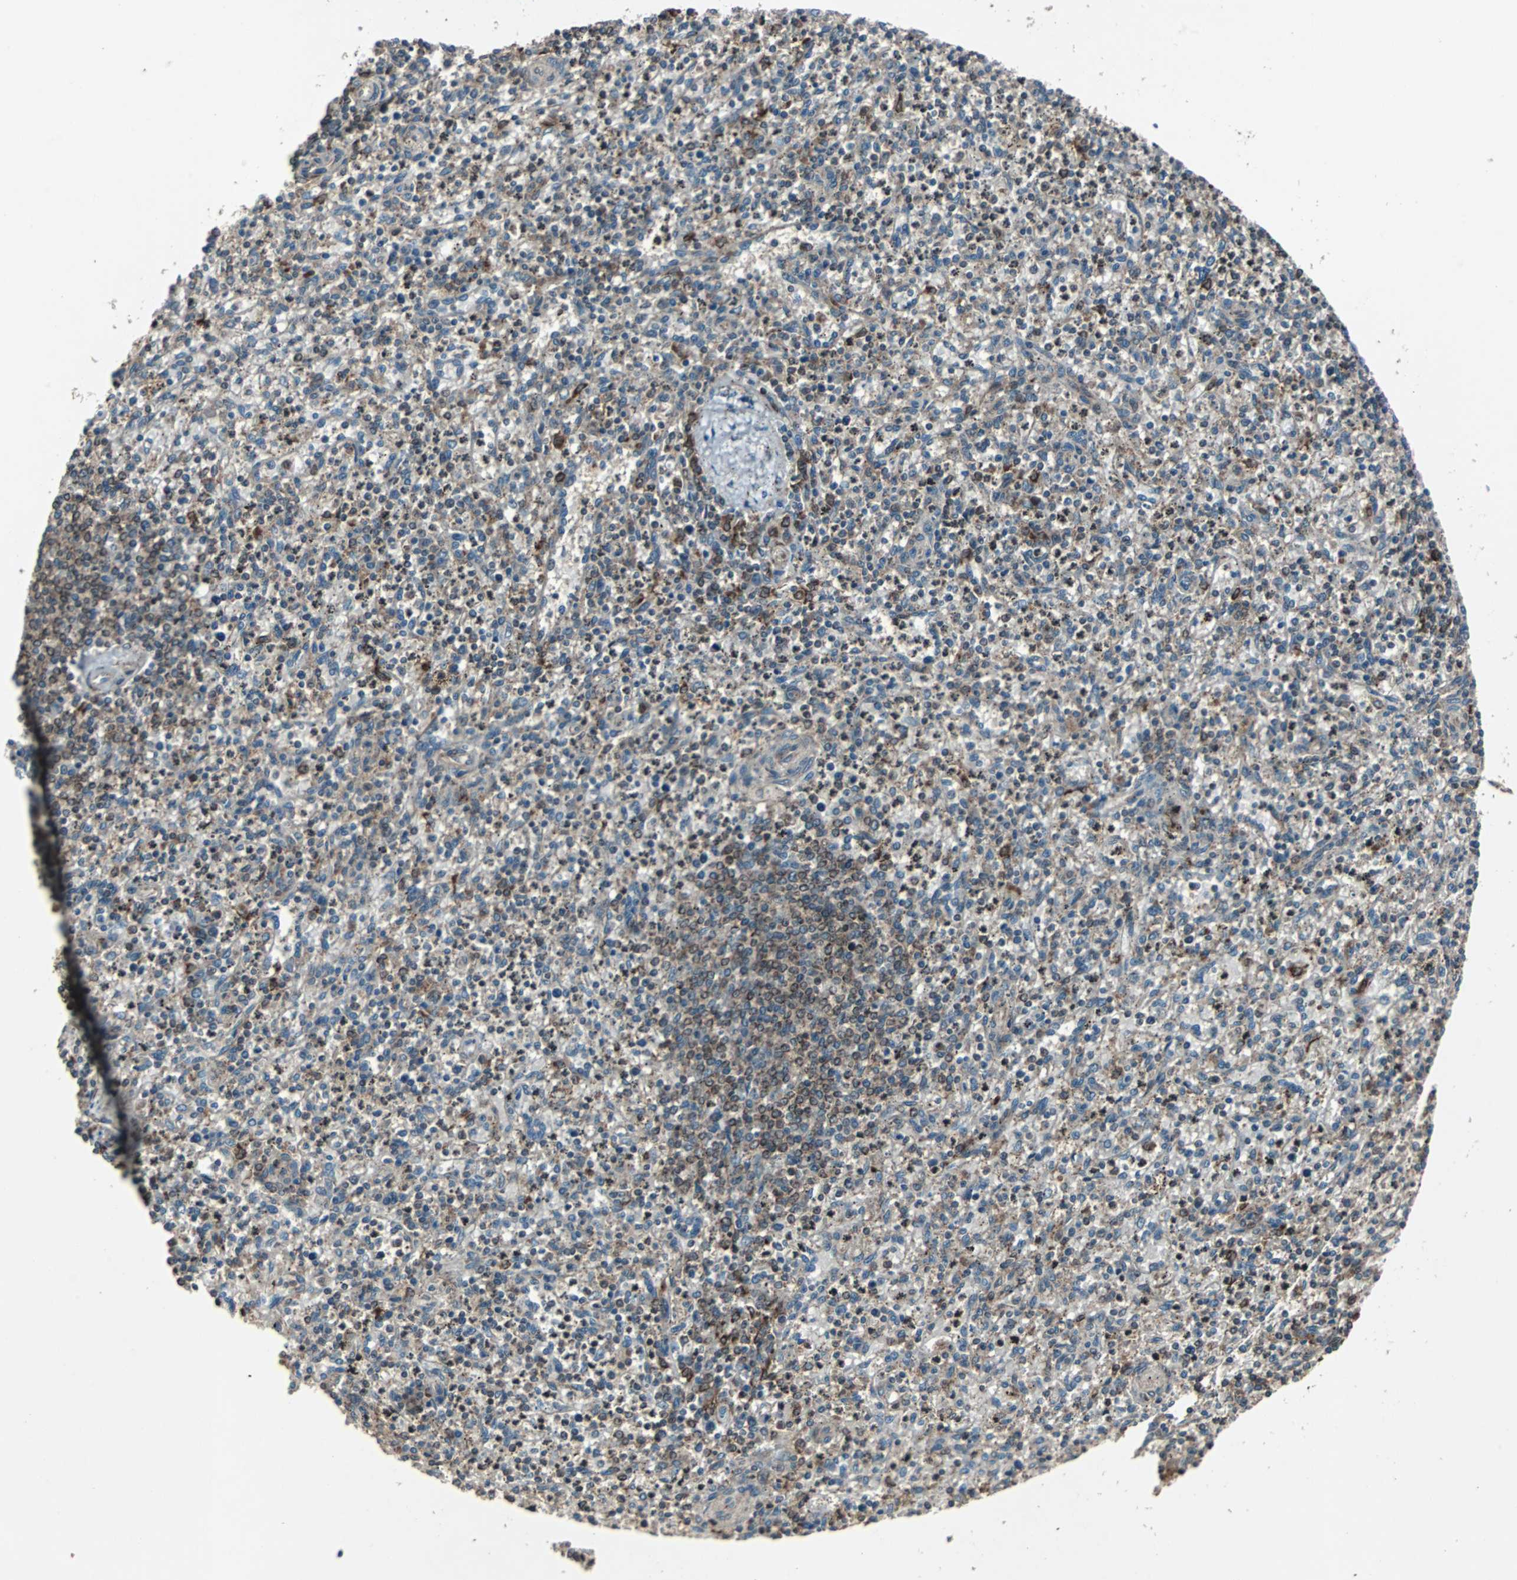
{"staining": {"intensity": "moderate", "quantity": "25%-75%", "location": "cytoplasmic/membranous"}, "tissue": "spleen", "cell_type": "Cells in red pulp", "image_type": "normal", "snomed": [{"axis": "morphology", "description": "Normal tissue, NOS"}, {"axis": "topography", "description": "Spleen"}], "caption": "Spleen stained for a protein (brown) reveals moderate cytoplasmic/membranous positive positivity in approximately 25%-75% of cells in red pulp.", "gene": "RAB7A", "patient": {"sex": "male", "age": 72}}